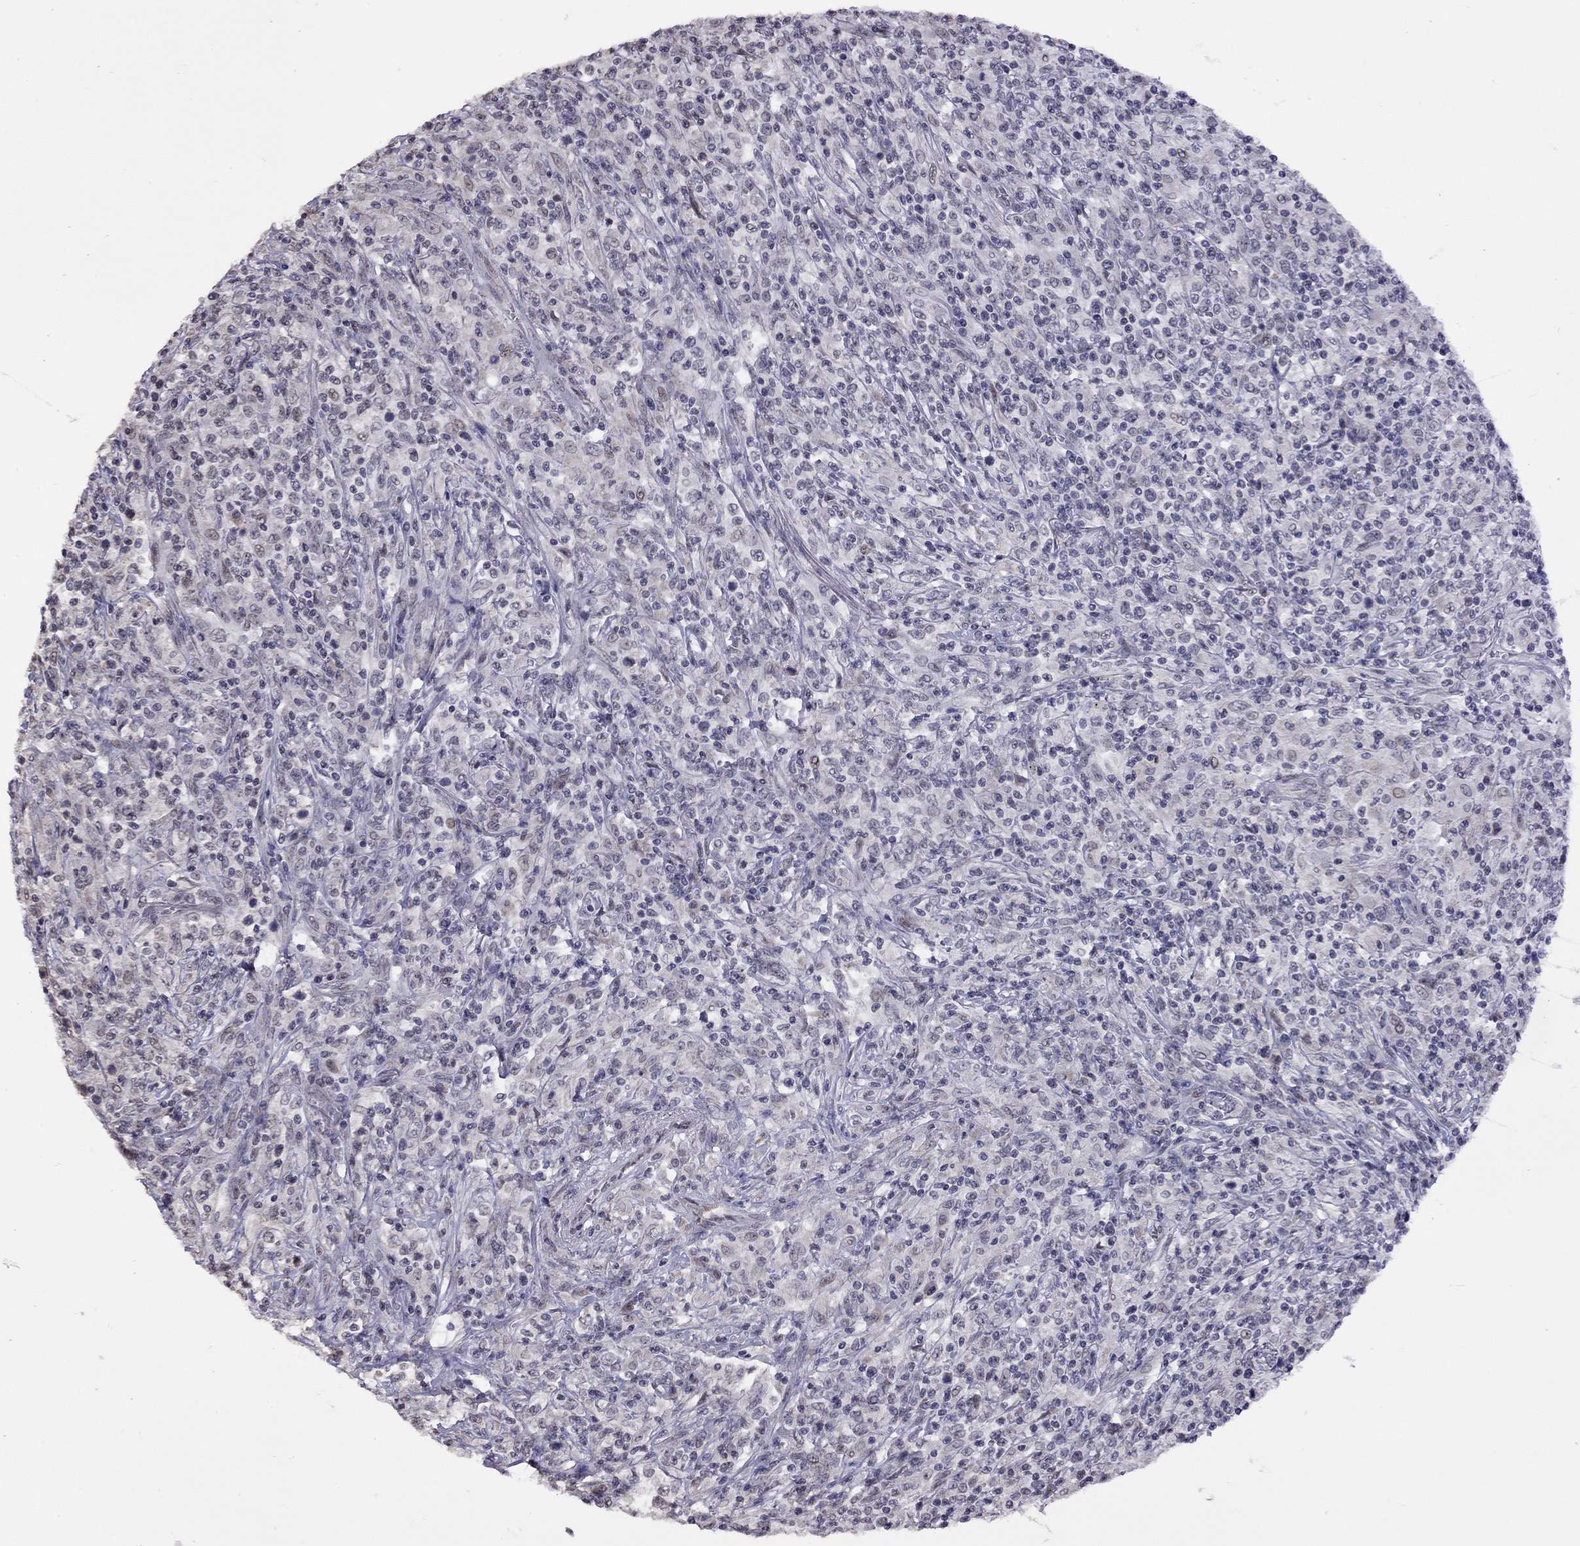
{"staining": {"intensity": "negative", "quantity": "none", "location": "none"}, "tissue": "lymphoma", "cell_type": "Tumor cells", "image_type": "cancer", "snomed": [{"axis": "morphology", "description": "Malignant lymphoma, non-Hodgkin's type, High grade"}, {"axis": "topography", "description": "Lung"}], "caption": "An image of lymphoma stained for a protein reveals no brown staining in tumor cells.", "gene": "HES5", "patient": {"sex": "male", "age": 79}}